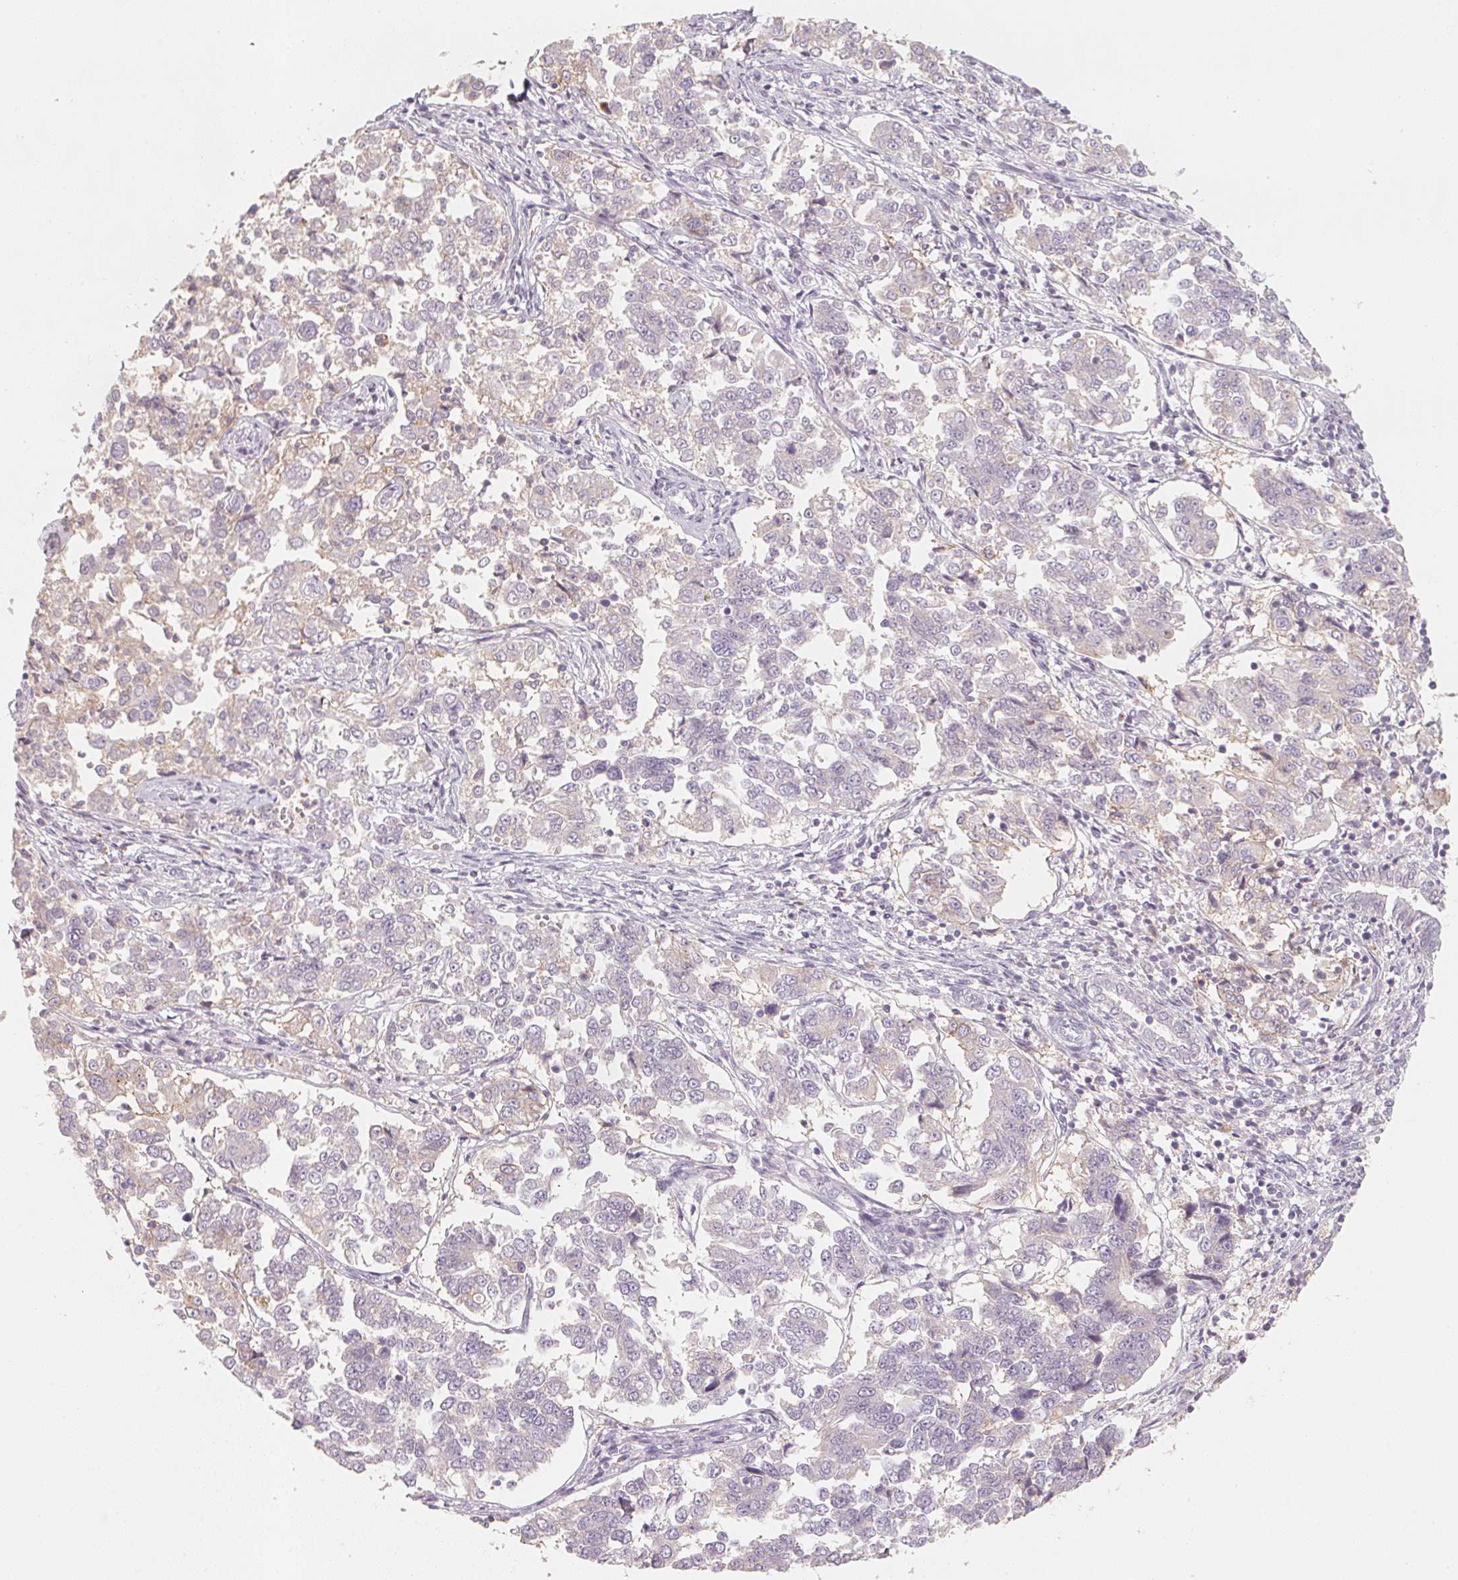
{"staining": {"intensity": "negative", "quantity": "none", "location": "none"}, "tissue": "endometrial cancer", "cell_type": "Tumor cells", "image_type": "cancer", "snomed": [{"axis": "morphology", "description": "Adenocarcinoma, NOS"}, {"axis": "topography", "description": "Endometrium"}], "caption": "The immunohistochemistry (IHC) histopathology image has no significant expression in tumor cells of adenocarcinoma (endometrial) tissue.", "gene": "TREH", "patient": {"sex": "female", "age": 43}}